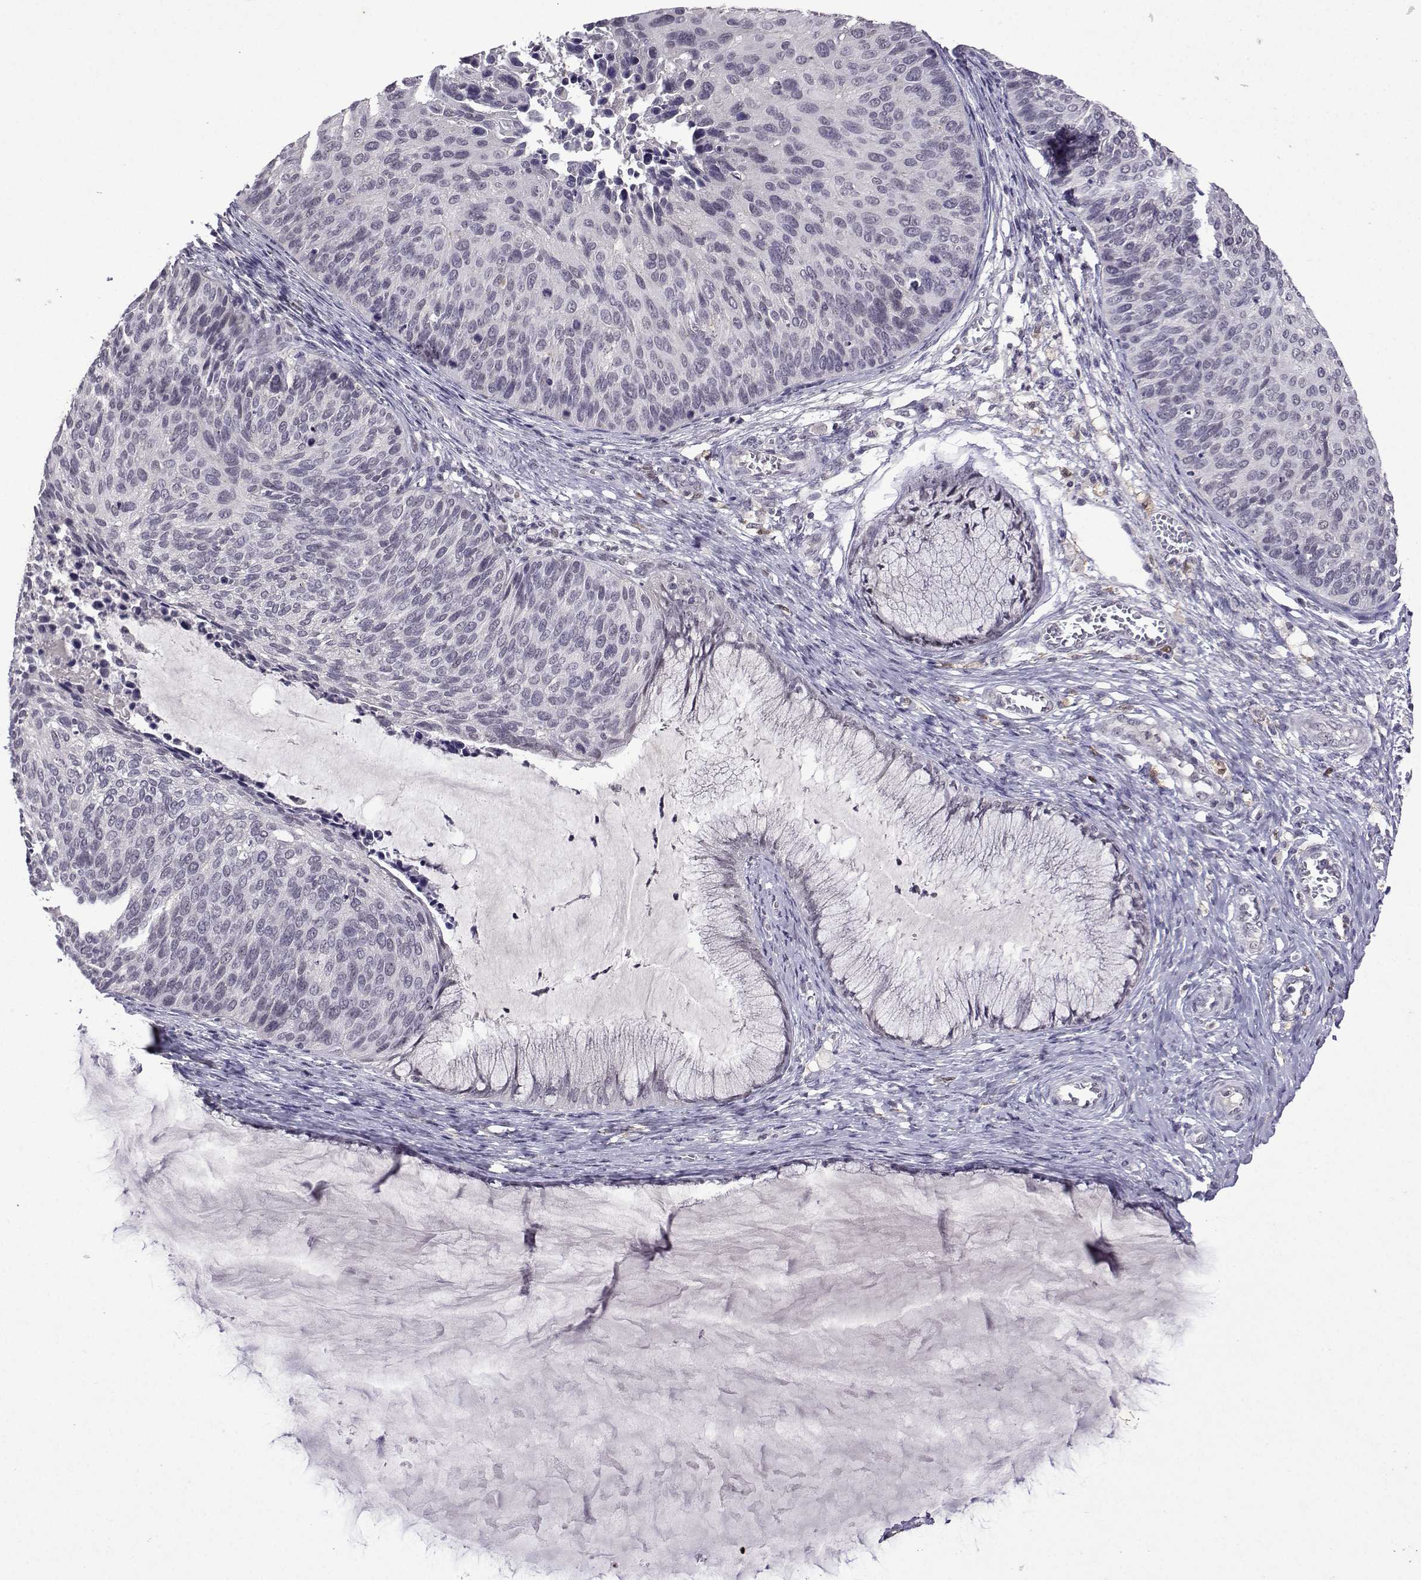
{"staining": {"intensity": "negative", "quantity": "none", "location": "none"}, "tissue": "cervical cancer", "cell_type": "Tumor cells", "image_type": "cancer", "snomed": [{"axis": "morphology", "description": "Squamous cell carcinoma, NOS"}, {"axis": "topography", "description": "Cervix"}], "caption": "Protein analysis of cervical squamous cell carcinoma reveals no significant positivity in tumor cells.", "gene": "CCL28", "patient": {"sex": "female", "age": 36}}